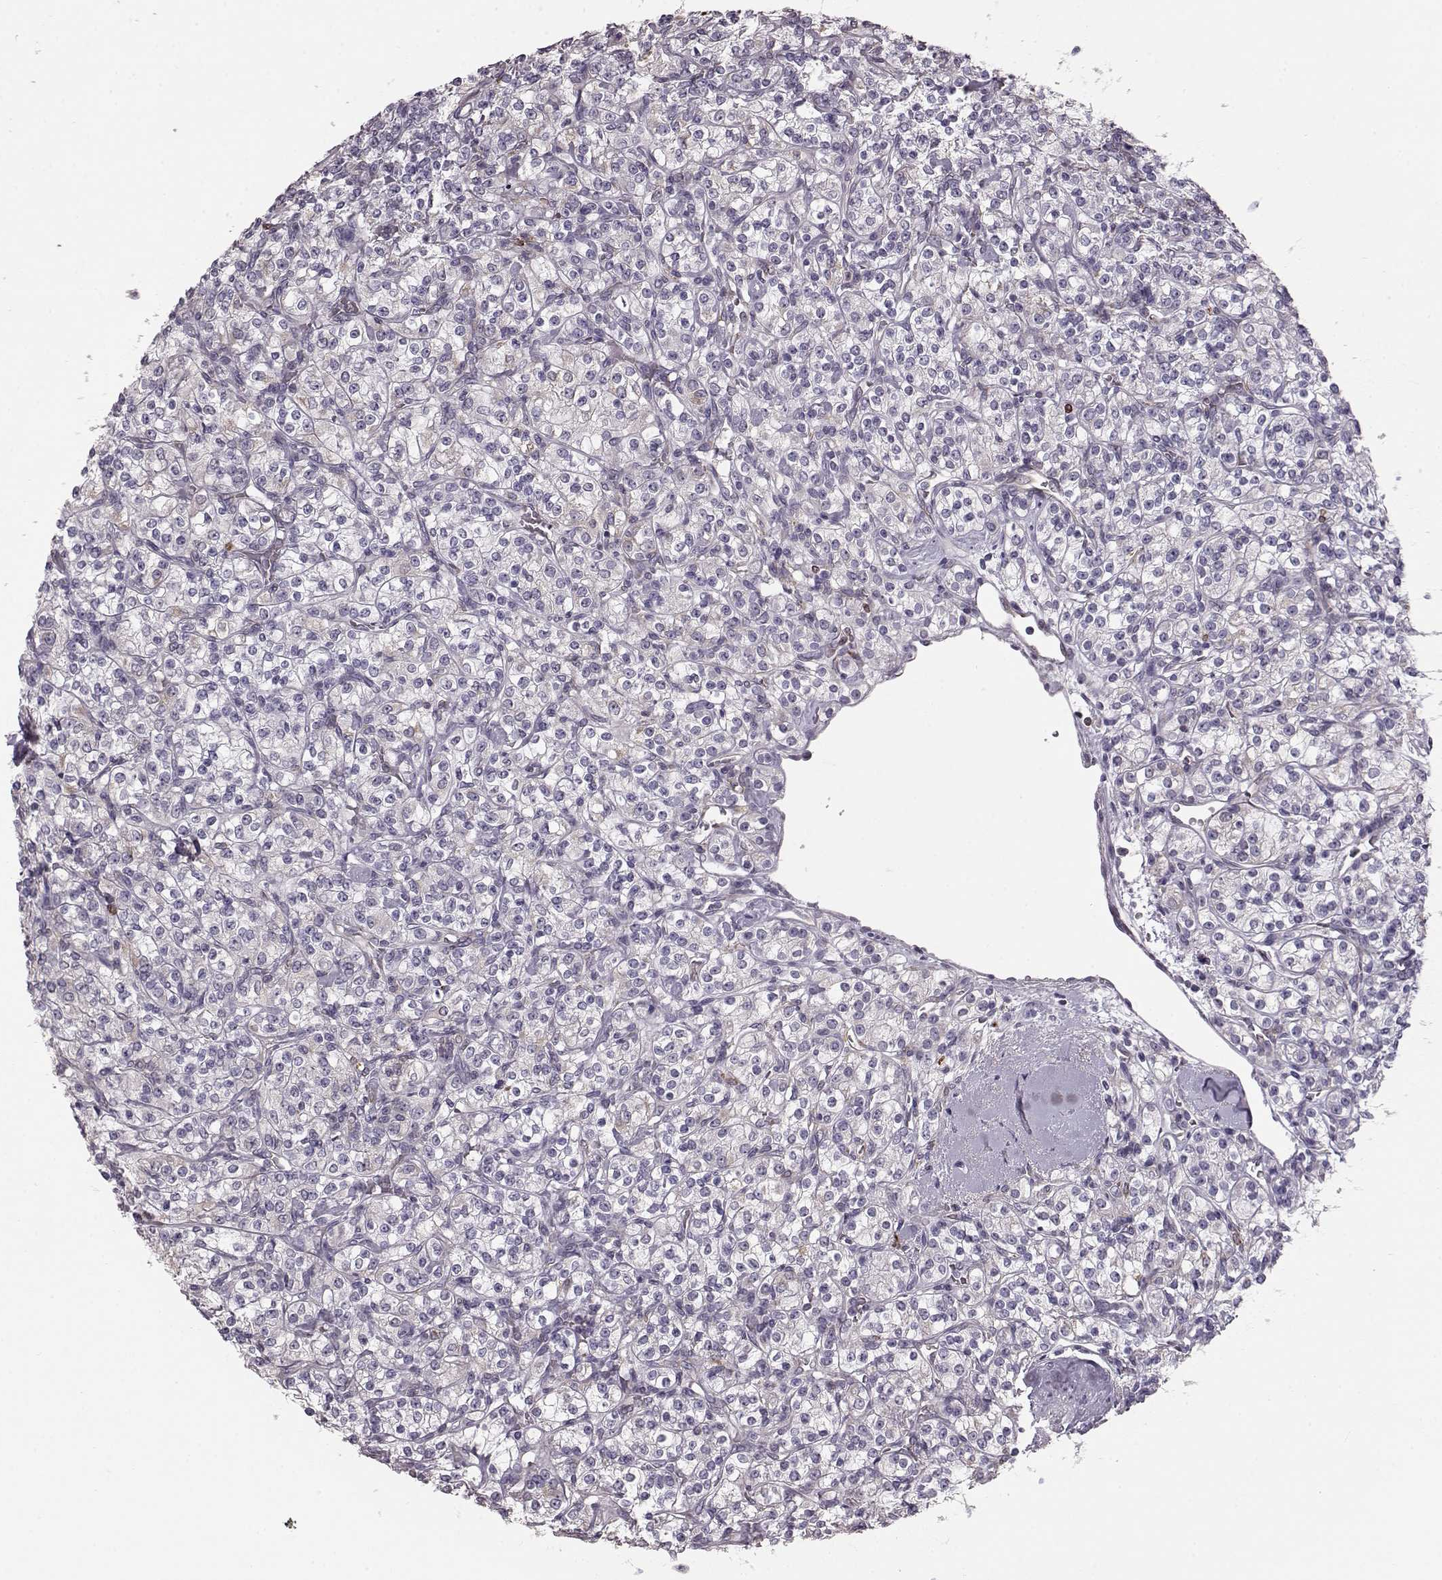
{"staining": {"intensity": "negative", "quantity": "none", "location": "none"}, "tissue": "renal cancer", "cell_type": "Tumor cells", "image_type": "cancer", "snomed": [{"axis": "morphology", "description": "Adenocarcinoma, NOS"}, {"axis": "topography", "description": "Kidney"}], "caption": "IHC of human renal cancer shows no positivity in tumor cells. Brightfield microscopy of immunohistochemistry (IHC) stained with DAB (brown) and hematoxylin (blue), captured at high magnification.", "gene": "ELOVL5", "patient": {"sex": "male", "age": 77}}